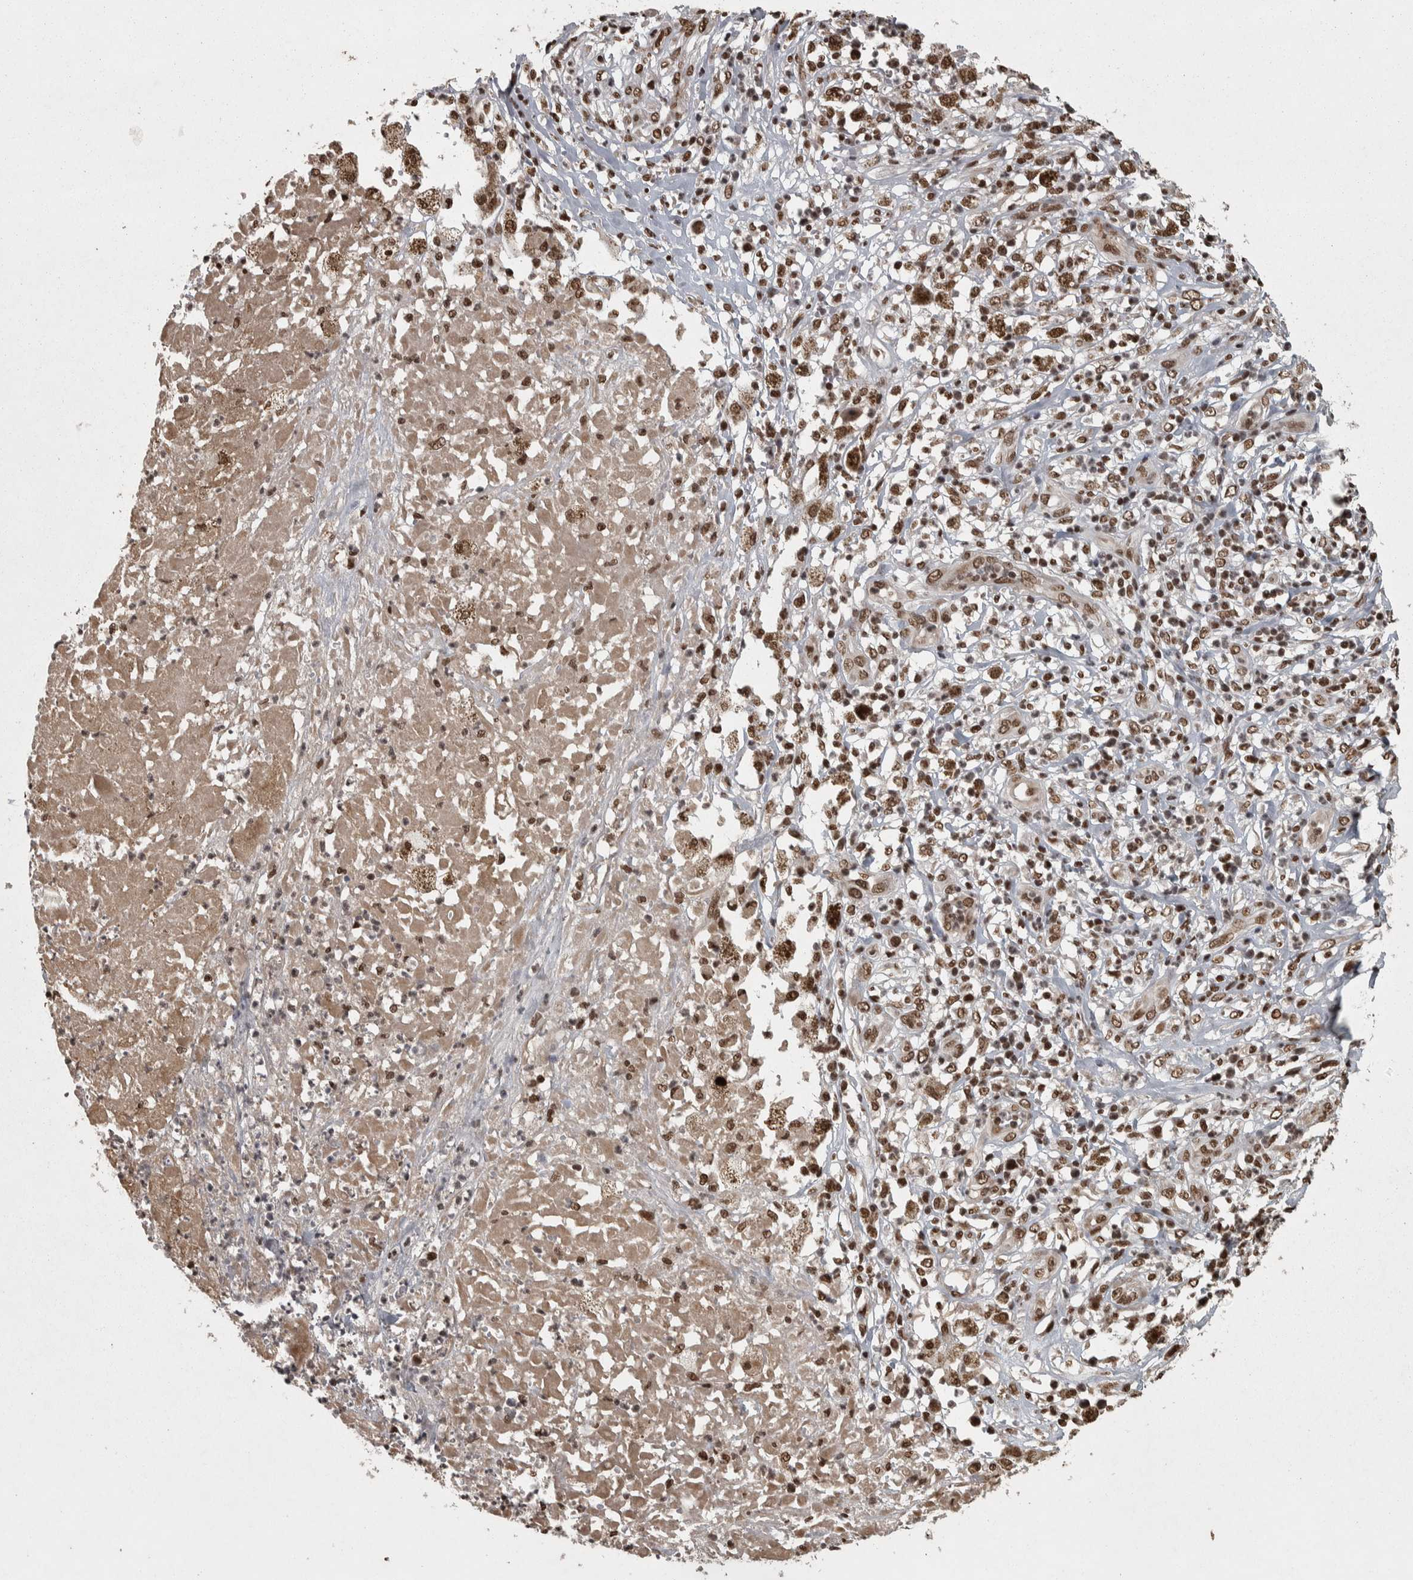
{"staining": {"intensity": "strong", "quantity": ">75%", "location": "nuclear"}, "tissue": "melanoma", "cell_type": "Tumor cells", "image_type": "cancer", "snomed": [{"axis": "morphology", "description": "Necrosis, NOS"}, {"axis": "morphology", "description": "Malignant melanoma, NOS"}, {"axis": "topography", "description": "Skin"}], "caption": "About >75% of tumor cells in human melanoma exhibit strong nuclear protein positivity as visualized by brown immunohistochemical staining.", "gene": "ZFHX4", "patient": {"sex": "female", "age": 87}}